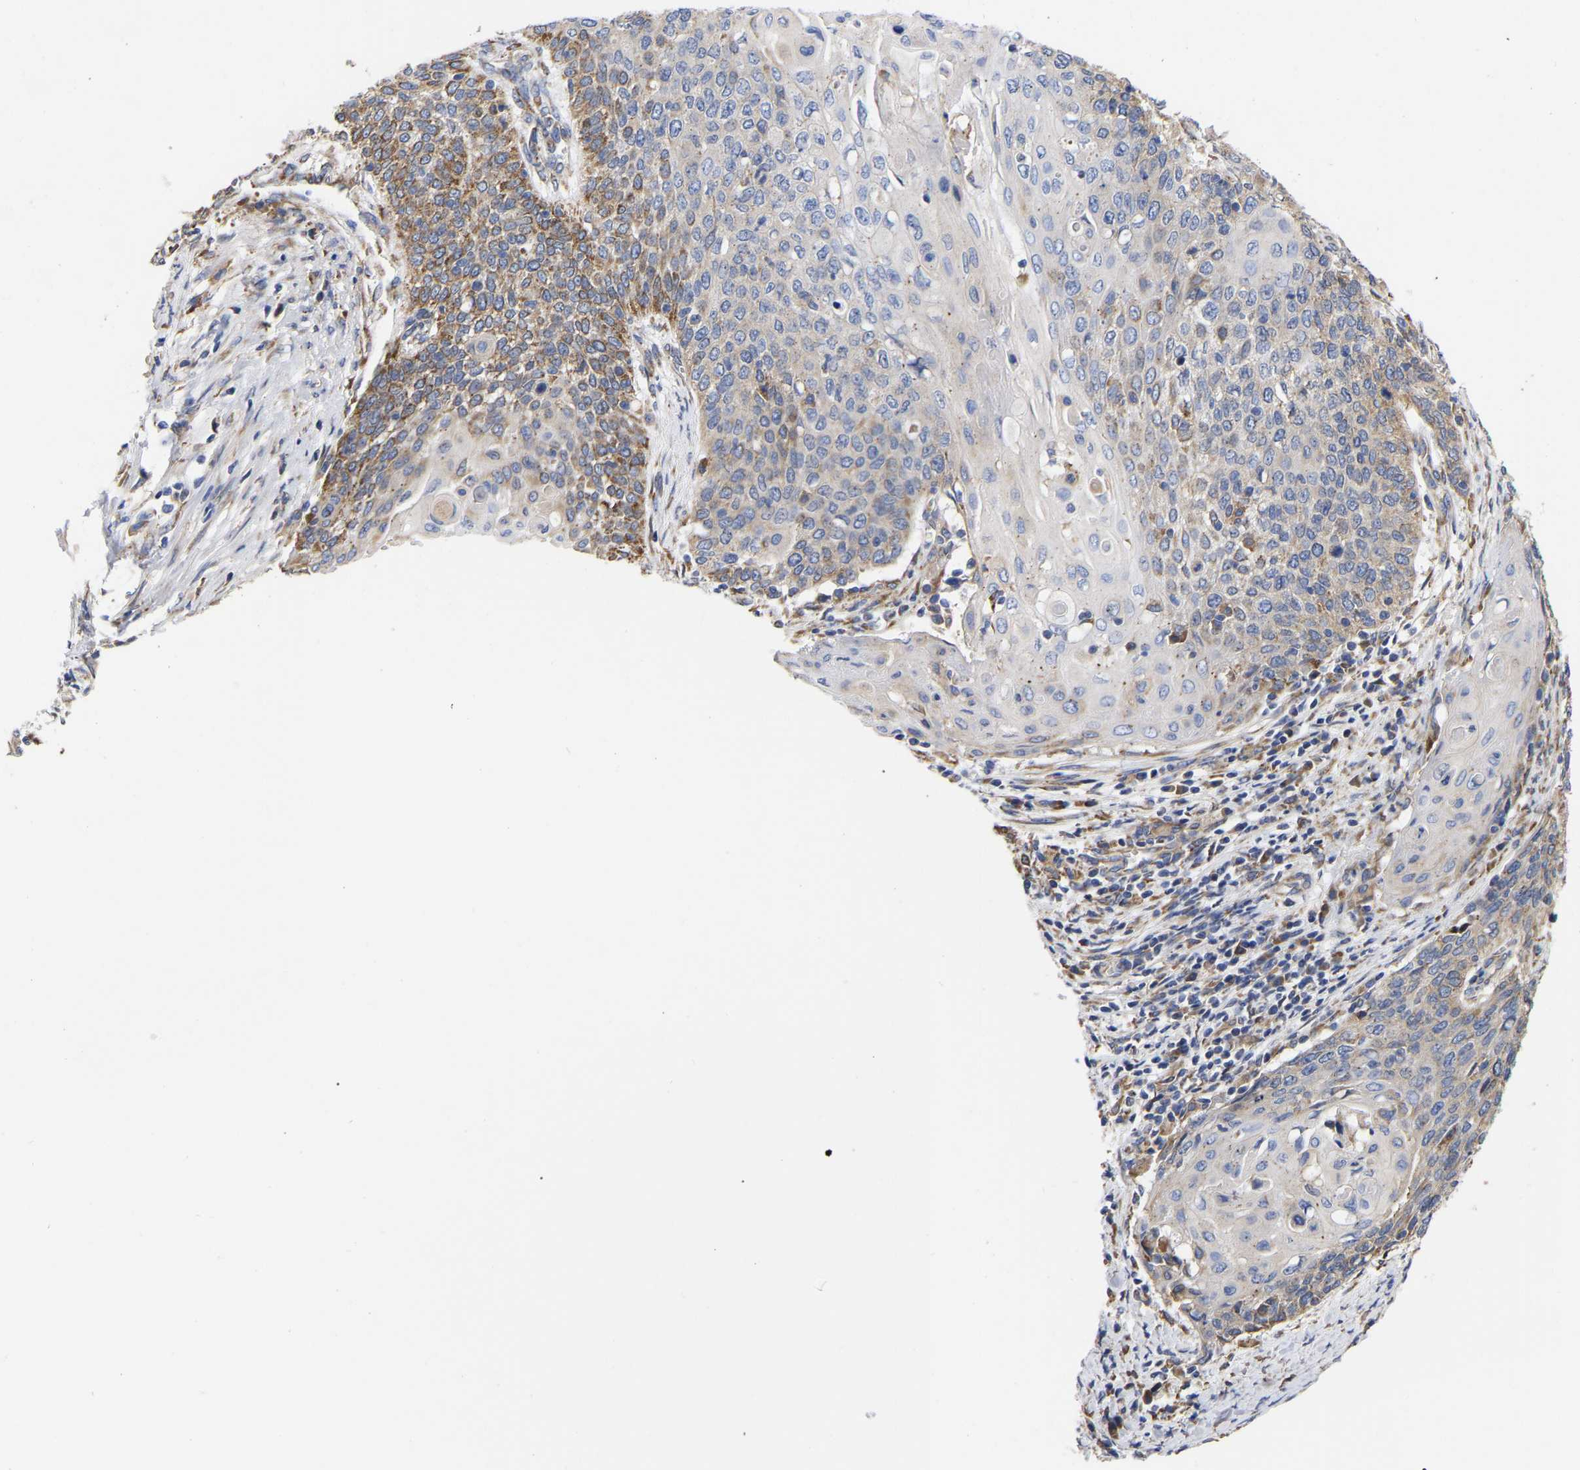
{"staining": {"intensity": "moderate", "quantity": ">75%", "location": "cytoplasmic/membranous"}, "tissue": "cervical cancer", "cell_type": "Tumor cells", "image_type": "cancer", "snomed": [{"axis": "morphology", "description": "Squamous cell carcinoma, NOS"}, {"axis": "topography", "description": "Cervix"}], "caption": "Cervical cancer (squamous cell carcinoma) stained for a protein (brown) displays moderate cytoplasmic/membranous positive positivity in about >75% of tumor cells.", "gene": "CFAP298", "patient": {"sex": "female", "age": 39}}